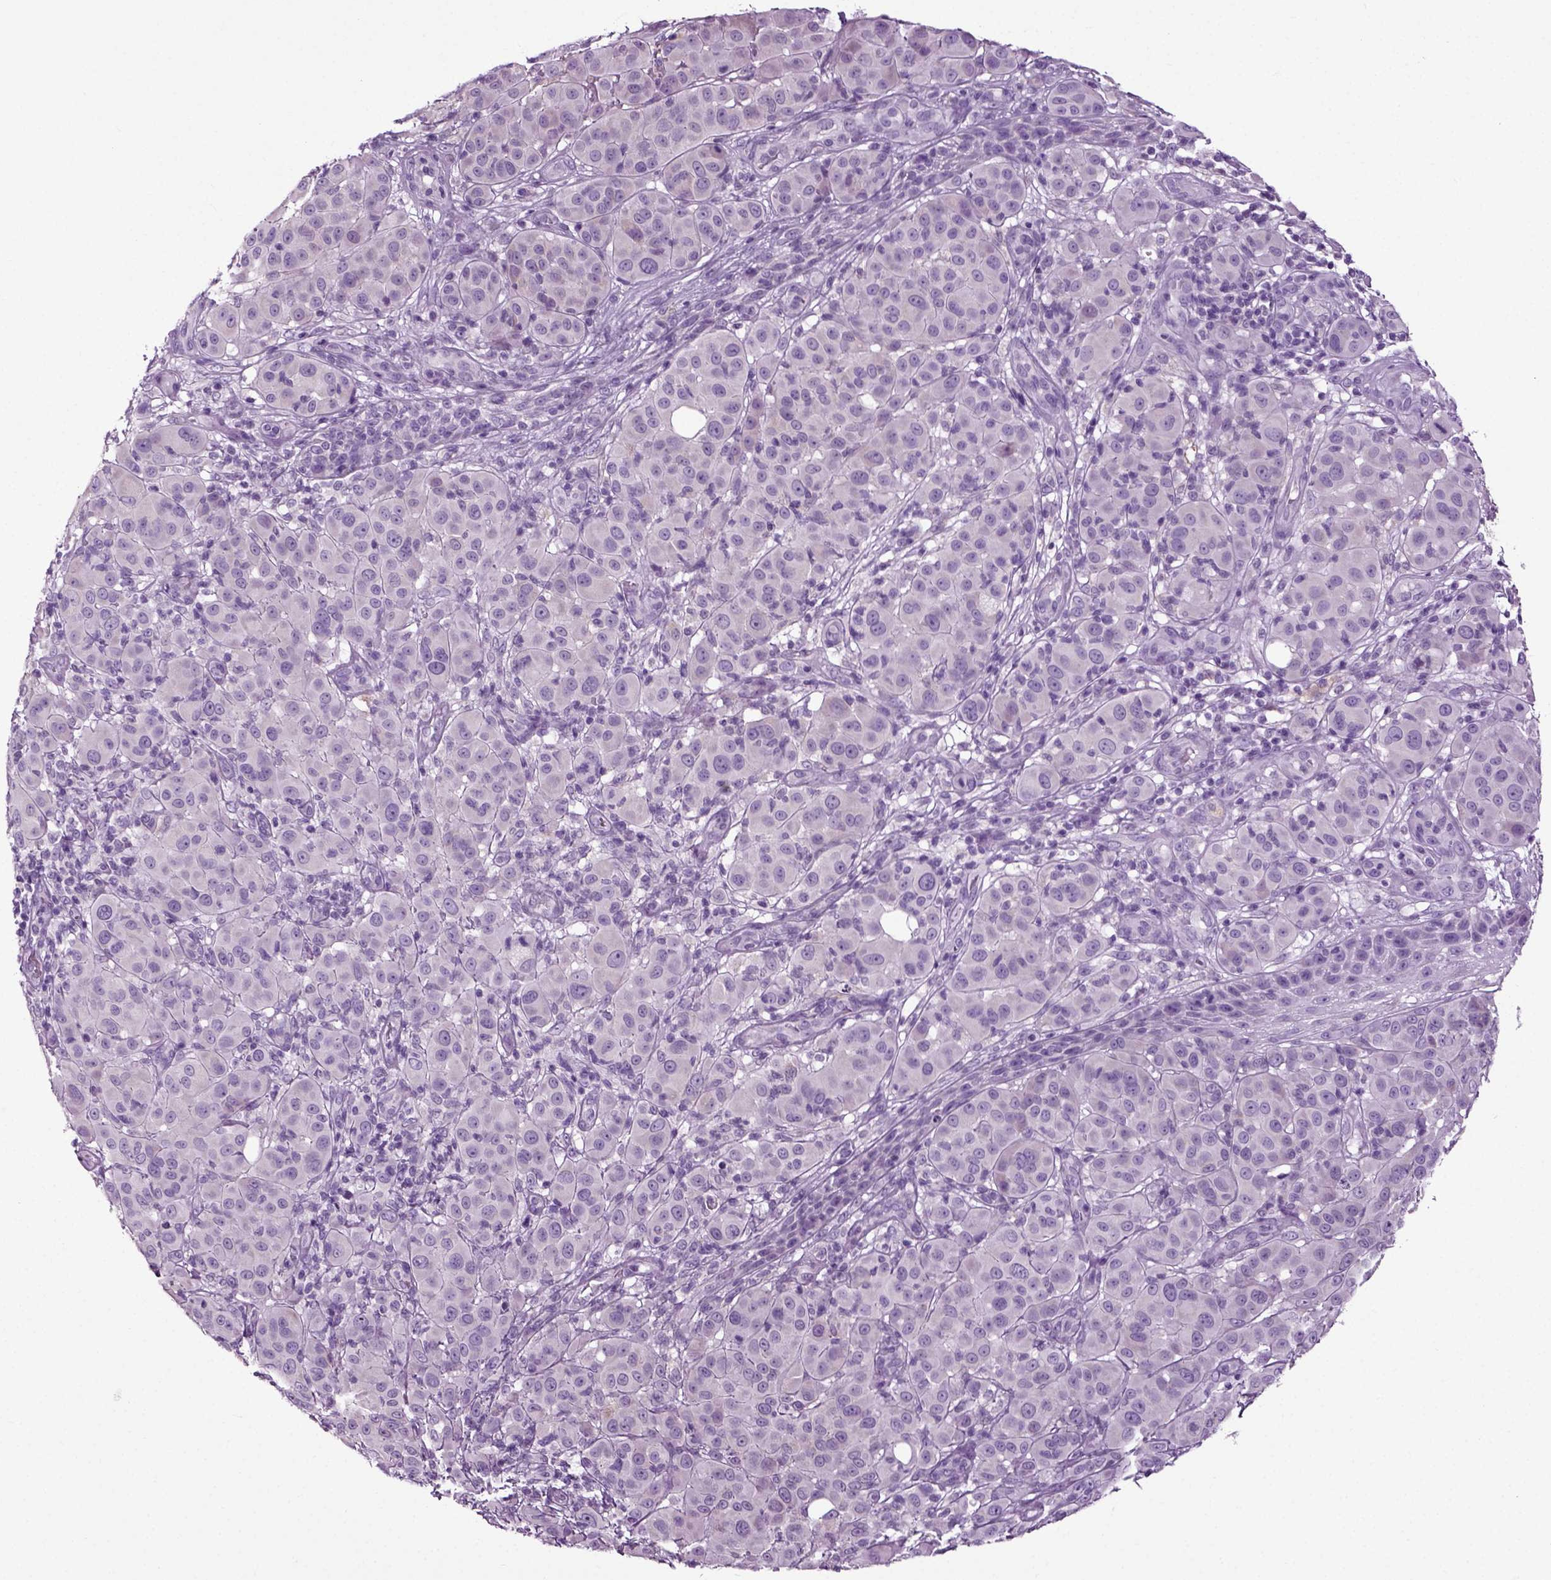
{"staining": {"intensity": "negative", "quantity": "none", "location": "none"}, "tissue": "melanoma", "cell_type": "Tumor cells", "image_type": "cancer", "snomed": [{"axis": "morphology", "description": "Malignant melanoma, NOS"}, {"axis": "topography", "description": "Skin"}], "caption": "IHC of human malignant melanoma demonstrates no expression in tumor cells.", "gene": "DNAH10", "patient": {"sex": "female", "age": 87}}